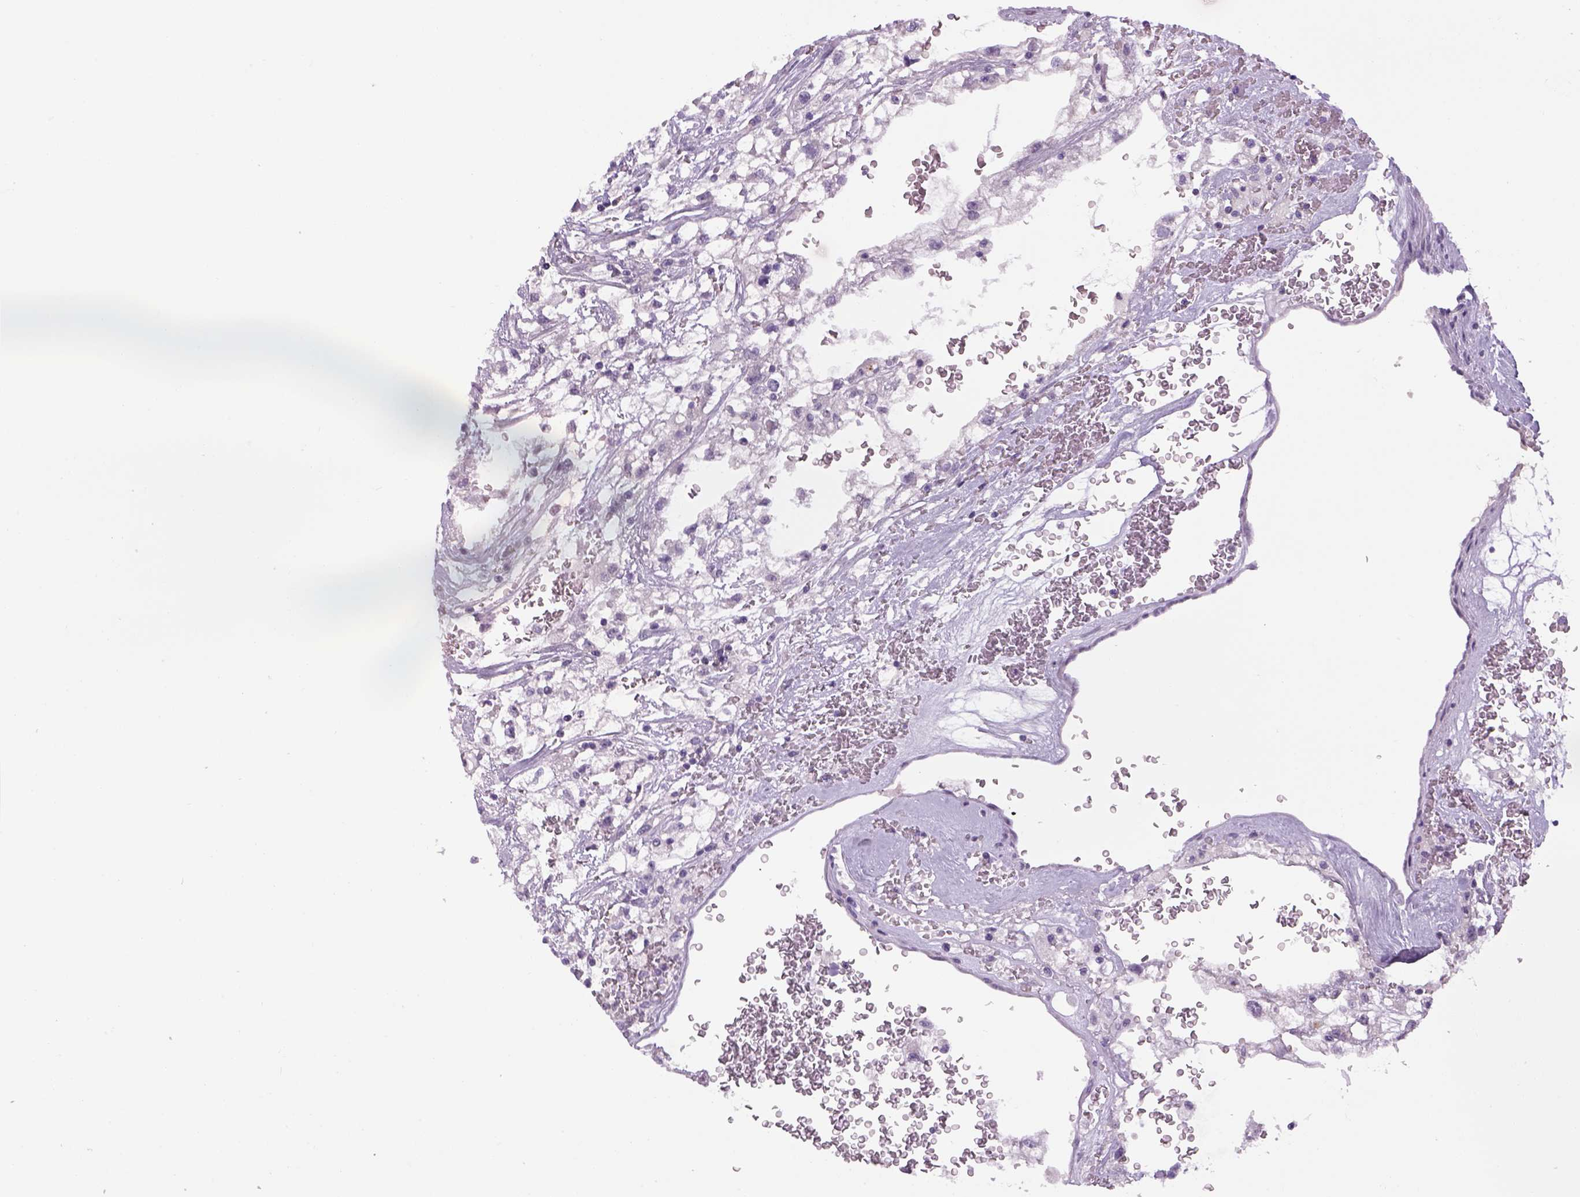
{"staining": {"intensity": "negative", "quantity": "none", "location": "none"}, "tissue": "renal cancer", "cell_type": "Tumor cells", "image_type": "cancer", "snomed": [{"axis": "morphology", "description": "Adenocarcinoma, NOS"}, {"axis": "topography", "description": "Kidney"}], "caption": "IHC image of neoplastic tissue: adenocarcinoma (renal) stained with DAB (3,3'-diaminobenzidine) reveals no significant protein positivity in tumor cells. (DAB (3,3'-diaminobenzidine) IHC visualized using brightfield microscopy, high magnification).", "gene": "DBH", "patient": {"sex": "male", "age": 59}}